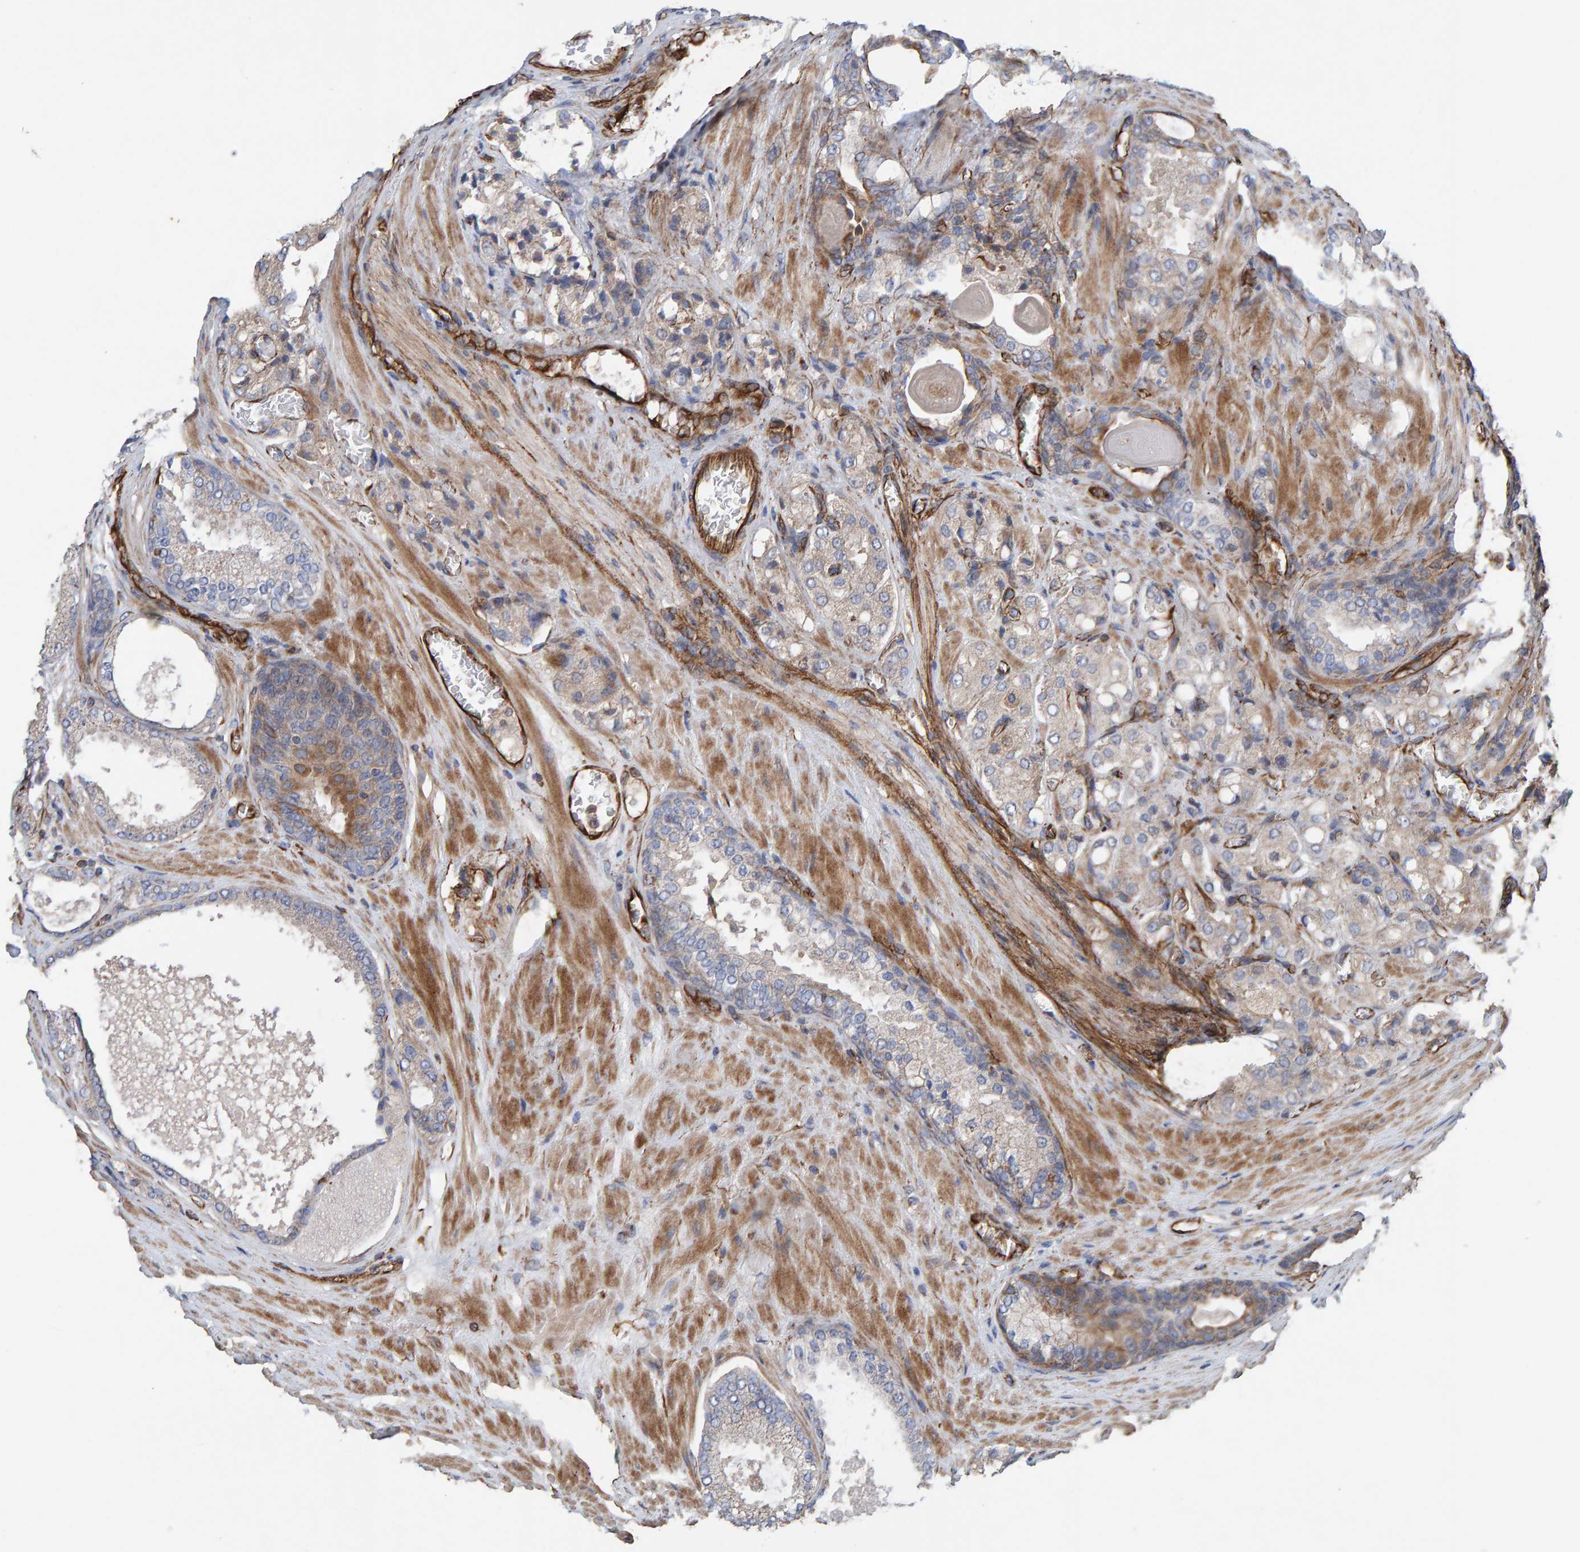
{"staining": {"intensity": "weak", "quantity": "<25%", "location": "cytoplasmic/membranous"}, "tissue": "prostate cancer", "cell_type": "Tumor cells", "image_type": "cancer", "snomed": [{"axis": "morphology", "description": "Adenocarcinoma, High grade"}, {"axis": "topography", "description": "Prostate"}], "caption": "Tumor cells are negative for brown protein staining in high-grade adenocarcinoma (prostate).", "gene": "ZNF347", "patient": {"sex": "male", "age": 65}}